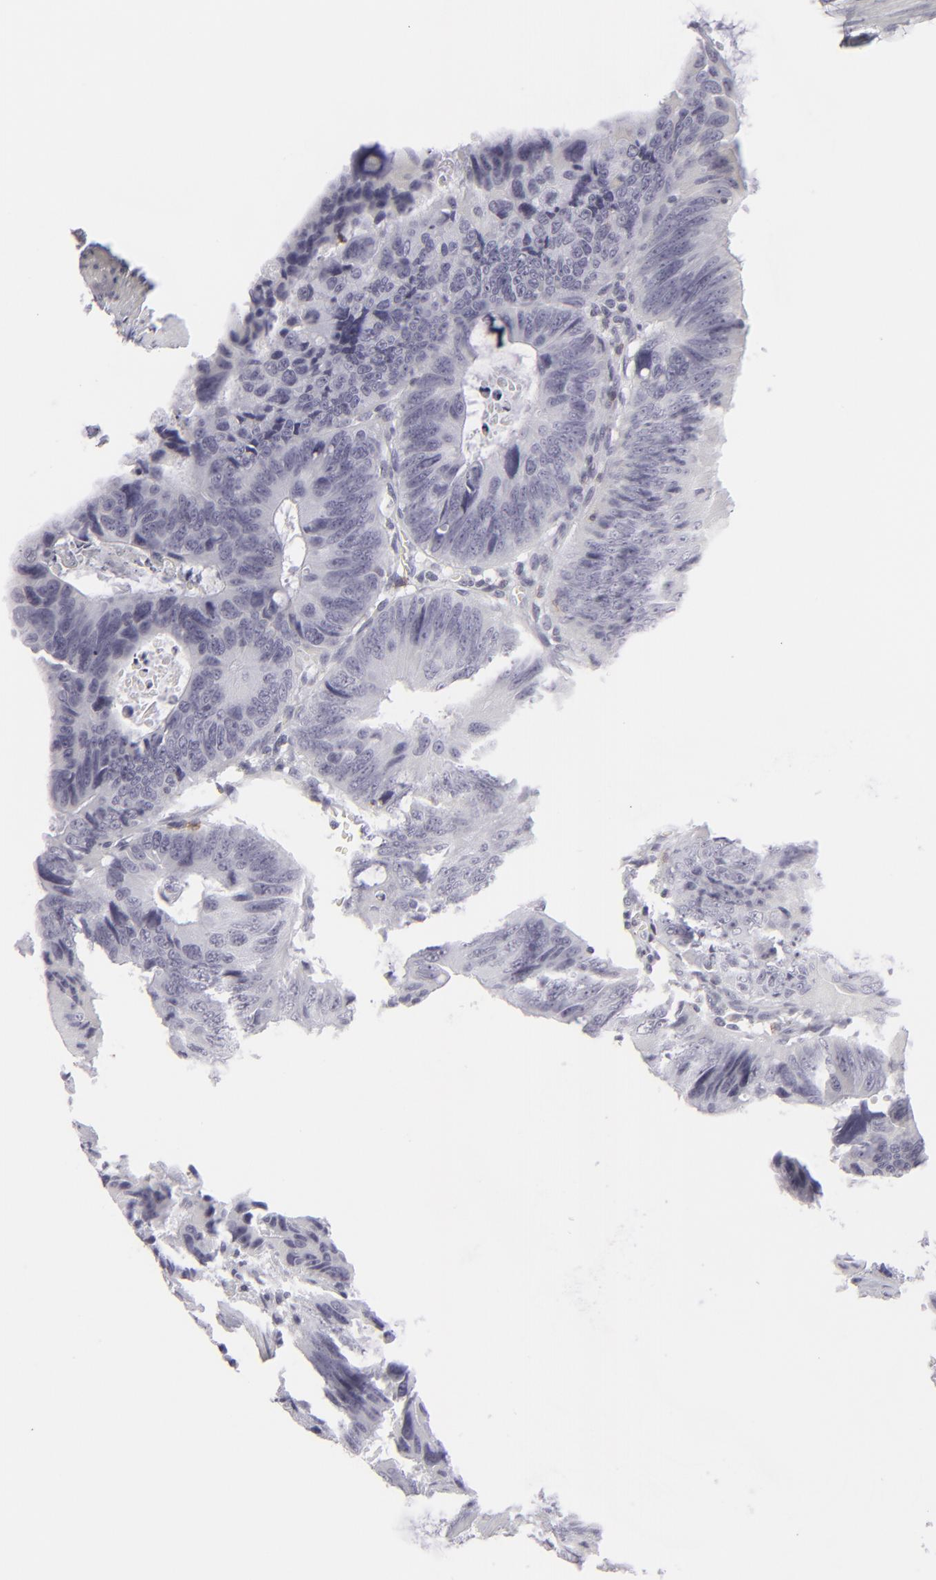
{"staining": {"intensity": "negative", "quantity": "none", "location": "none"}, "tissue": "colorectal cancer", "cell_type": "Tumor cells", "image_type": "cancer", "snomed": [{"axis": "morphology", "description": "Adenocarcinoma, NOS"}, {"axis": "topography", "description": "Colon"}], "caption": "The histopathology image demonstrates no staining of tumor cells in adenocarcinoma (colorectal). The staining was performed using DAB (3,3'-diaminobenzidine) to visualize the protein expression in brown, while the nuclei were stained in blue with hematoxylin (Magnification: 20x).", "gene": "CD7", "patient": {"sex": "female", "age": 55}}